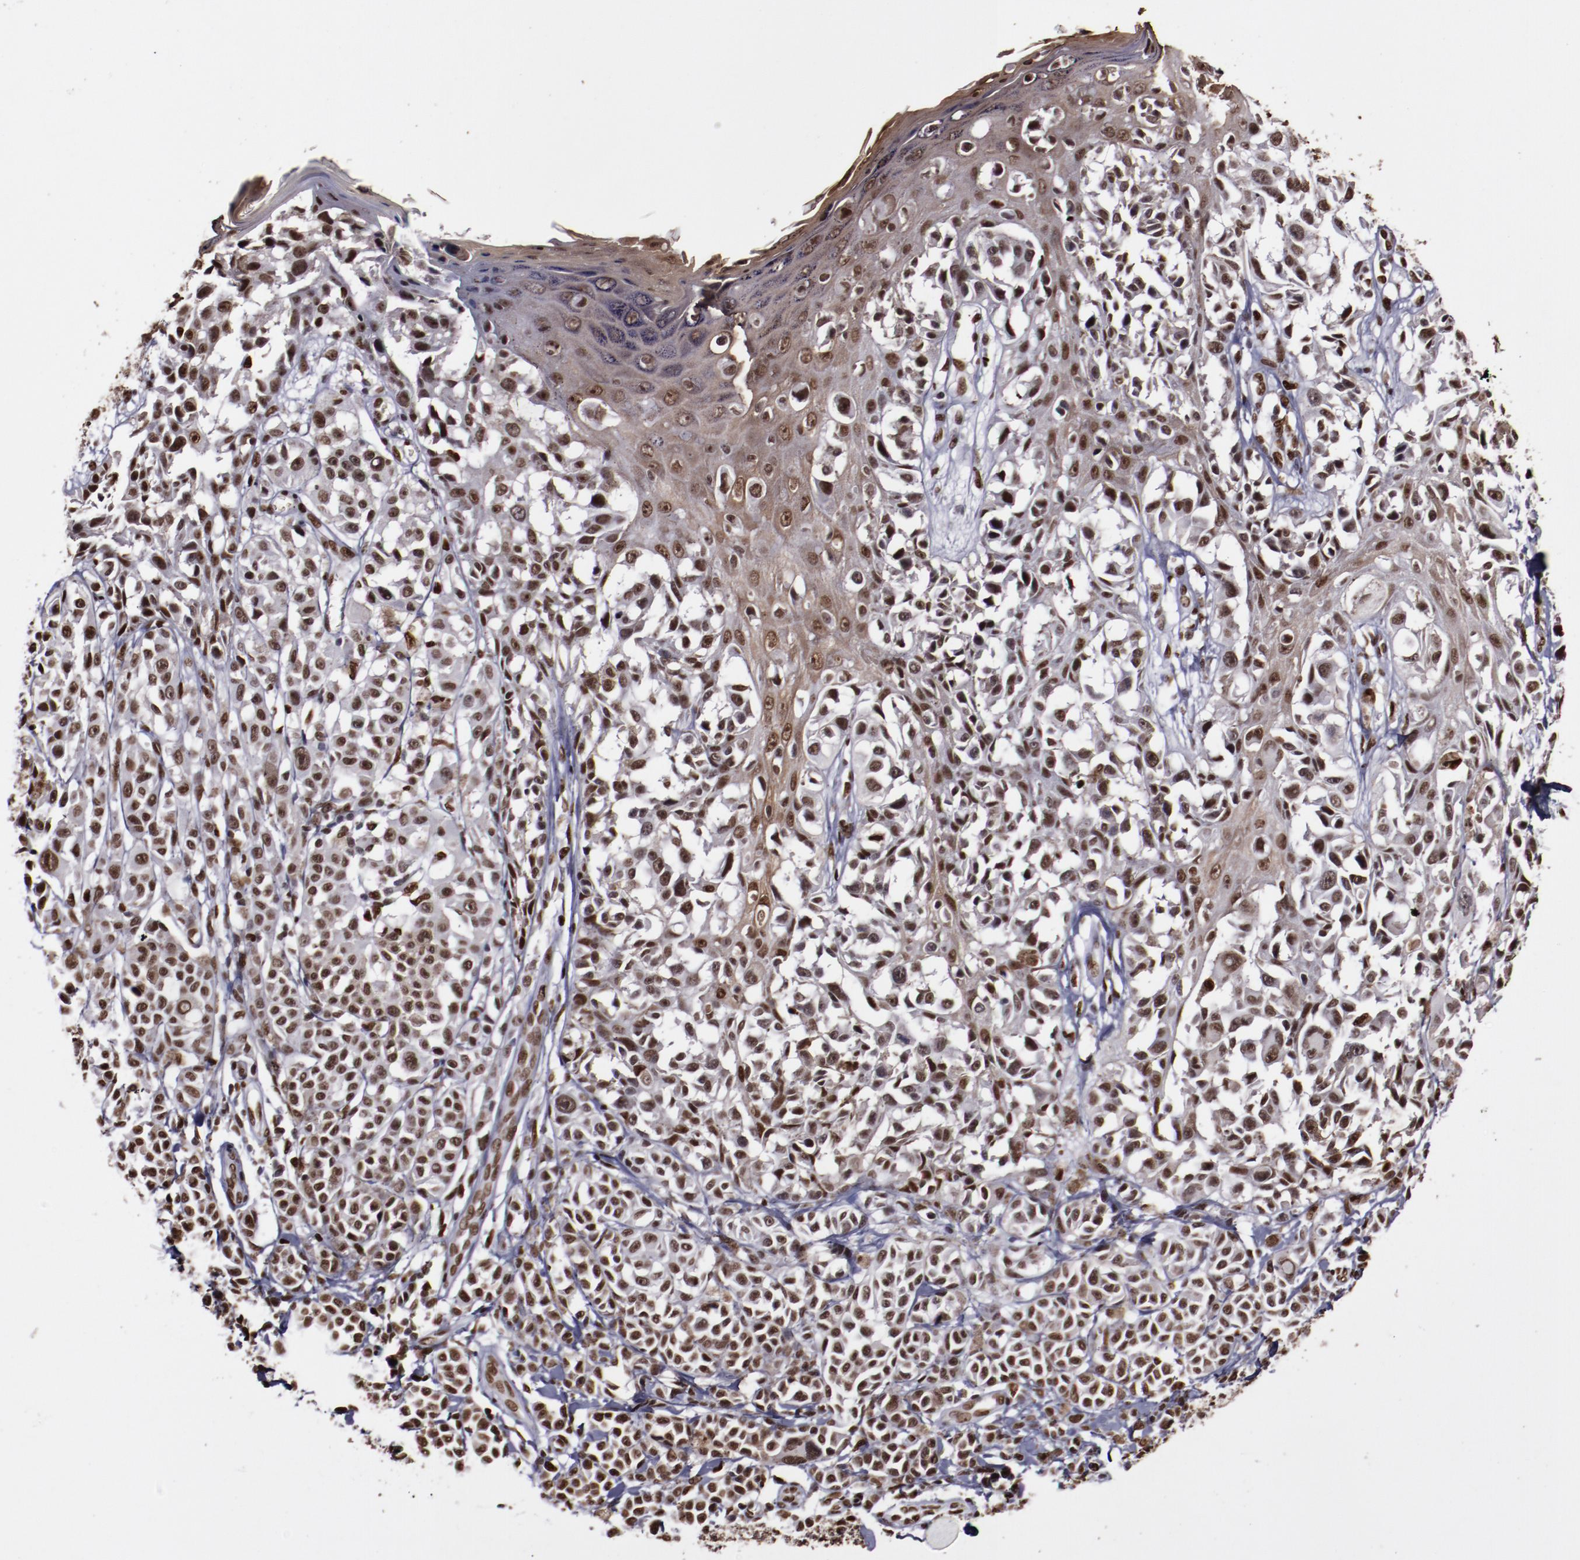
{"staining": {"intensity": "moderate", "quantity": ">75%", "location": "nuclear"}, "tissue": "melanoma", "cell_type": "Tumor cells", "image_type": "cancer", "snomed": [{"axis": "morphology", "description": "Malignant melanoma, NOS"}, {"axis": "topography", "description": "Skin"}], "caption": "This is a photomicrograph of immunohistochemistry staining of malignant melanoma, which shows moderate positivity in the nuclear of tumor cells.", "gene": "APEX1", "patient": {"sex": "female", "age": 38}}